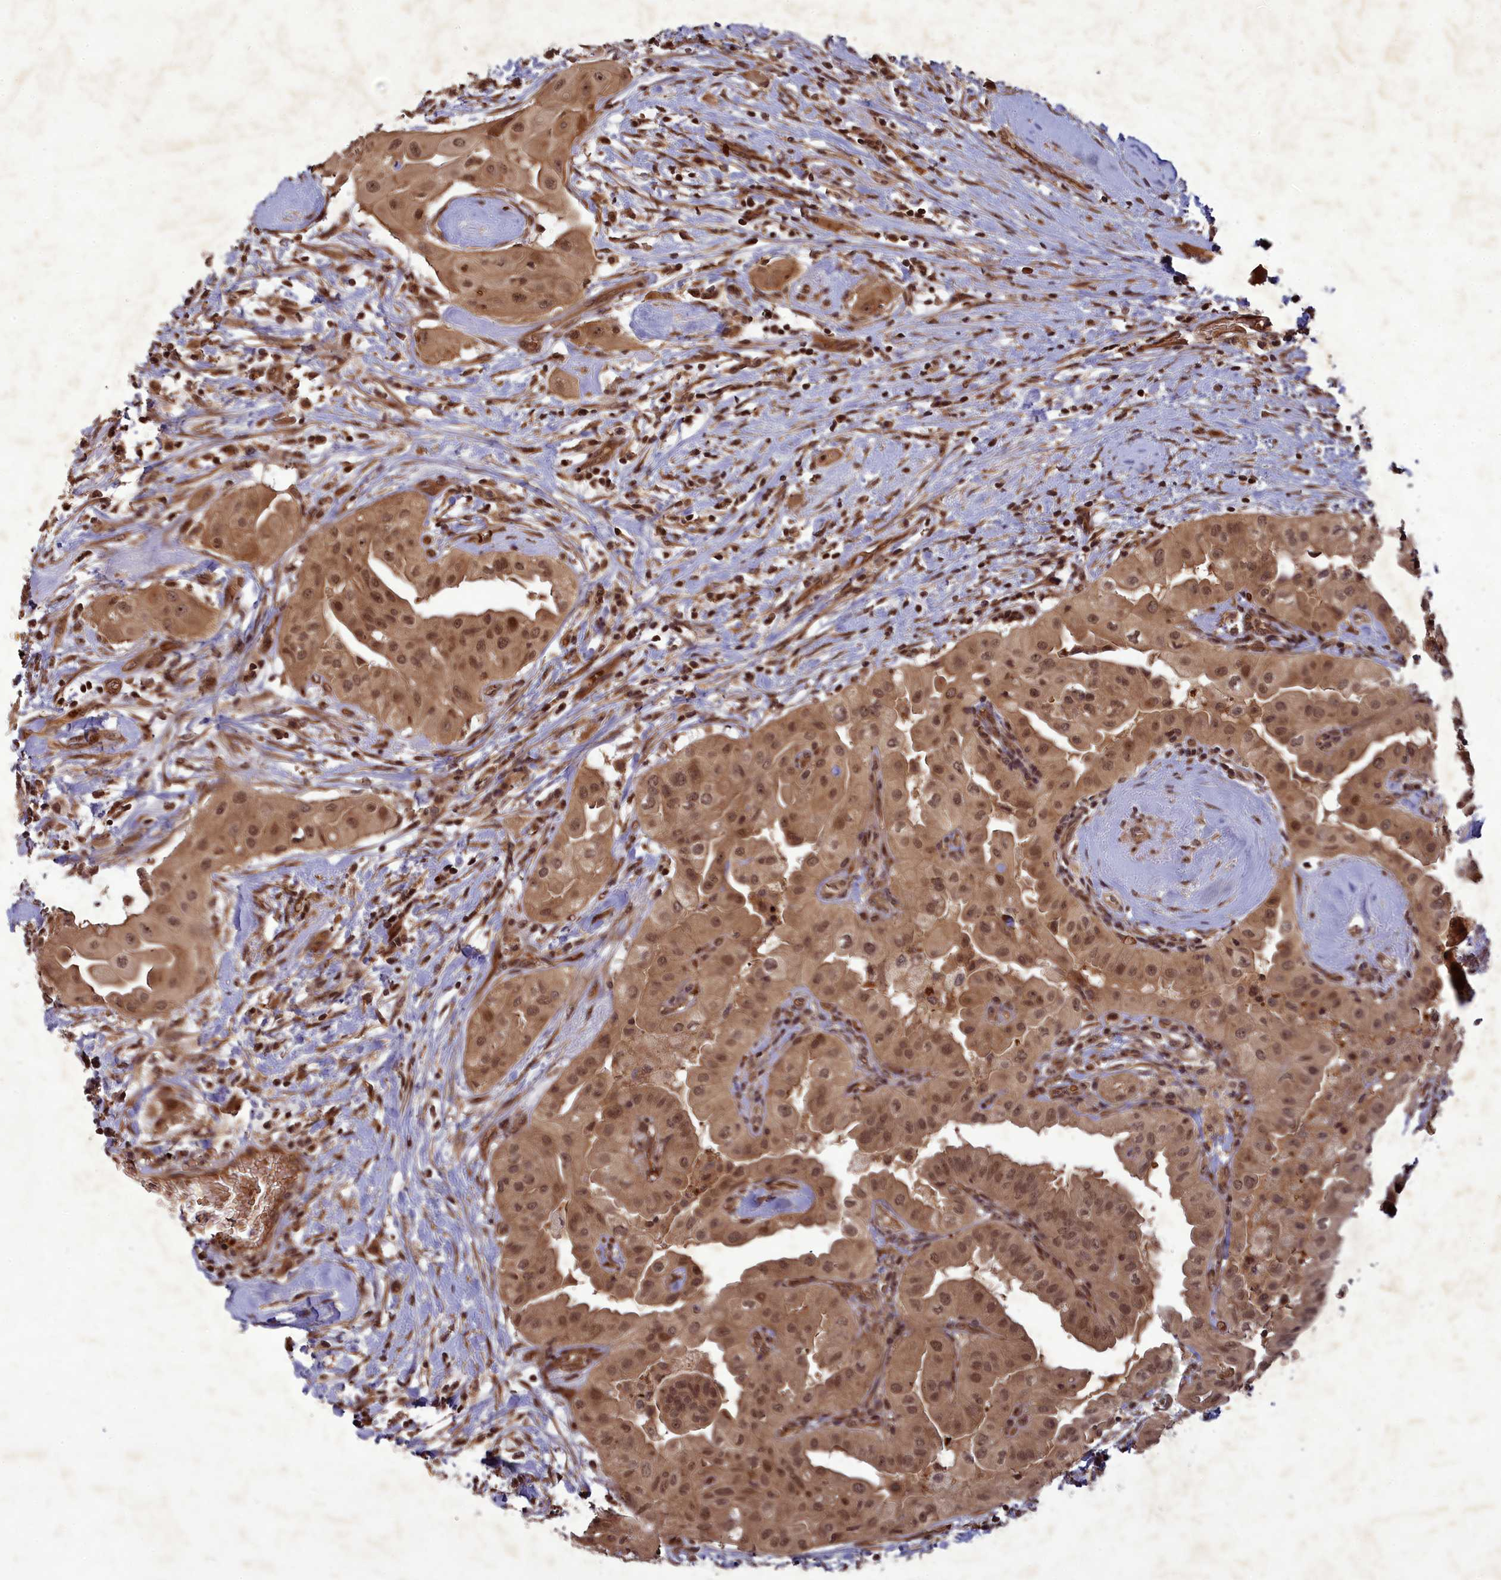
{"staining": {"intensity": "moderate", "quantity": ">75%", "location": "cytoplasmic/membranous,nuclear"}, "tissue": "thyroid cancer", "cell_type": "Tumor cells", "image_type": "cancer", "snomed": [{"axis": "morphology", "description": "Papillary adenocarcinoma, NOS"}, {"axis": "topography", "description": "Thyroid gland"}], "caption": "A brown stain labels moderate cytoplasmic/membranous and nuclear positivity of a protein in human thyroid cancer tumor cells. (brown staining indicates protein expression, while blue staining denotes nuclei).", "gene": "SRMS", "patient": {"sex": "female", "age": 59}}